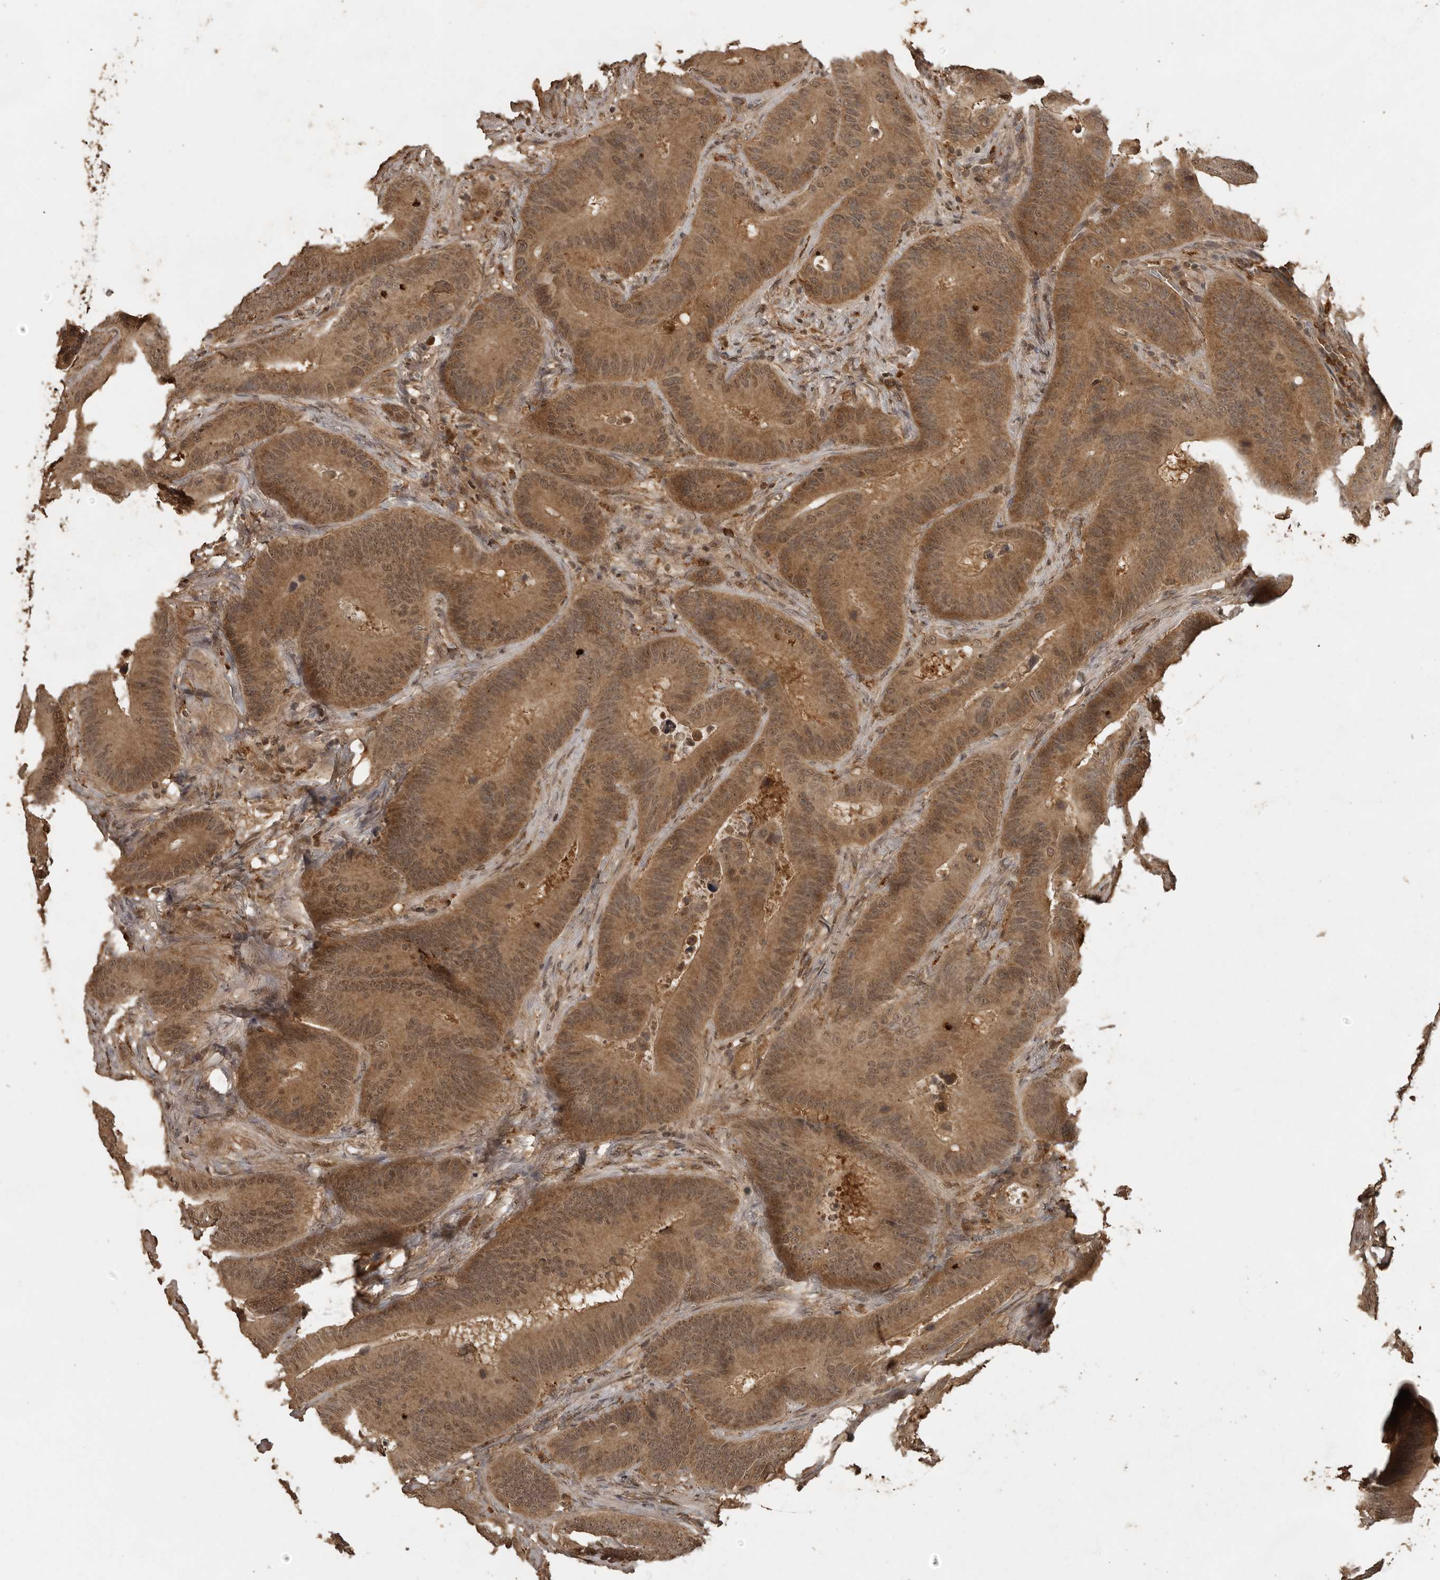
{"staining": {"intensity": "moderate", "quantity": ">75%", "location": "cytoplasmic/membranous,nuclear"}, "tissue": "colorectal cancer", "cell_type": "Tumor cells", "image_type": "cancer", "snomed": [{"axis": "morphology", "description": "Adenocarcinoma, NOS"}, {"axis": "topography", "description": "Colon"}], "caption": "Colorectal cancer (adenocarcinoma) stained for a protein exhibits moderate cytoplasmic/membranous and nuclear positivity in tumor cells. The protein of interest is stained brown, and the nuclei are stained in blue (DAB (3,3'-diaminobenzidine) IHC with brightfield microscopy, high magnification).", "gene": "CTF1", "patient": {"sex": "male", "age": 83}}